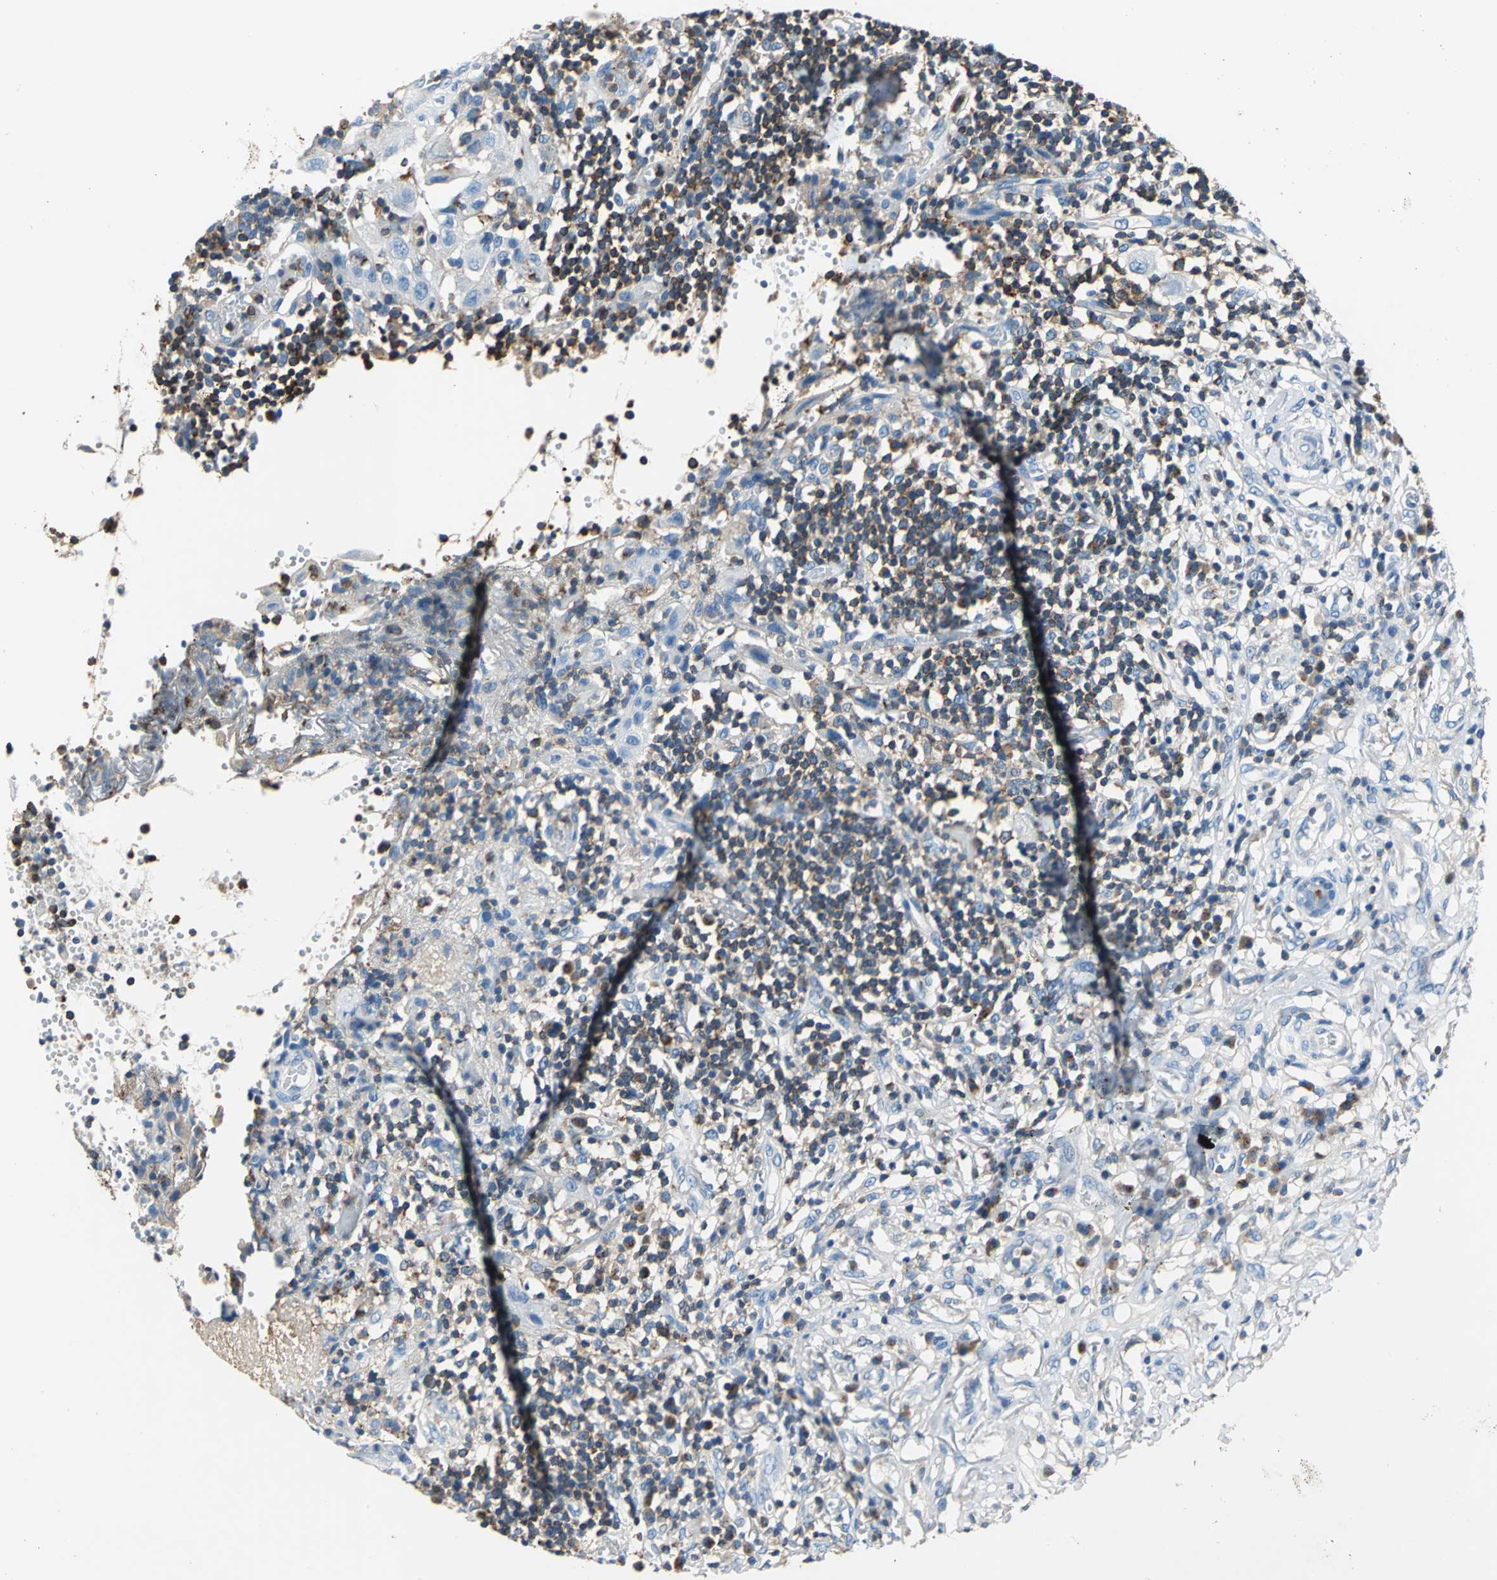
{"staining": {"intensity": "negative", "quantity": "none", "location": "none"}, "tissue": "thyroid cancer", "cell_type": "Tumor cells", "image_type": "cancer", "snomed": [{"axis": "morphology", "description": "Carcinoma, NOS"}, {"axis": "topography", "description": "Thyroid gland"}], "caption": "IHC photomicrograph of neoplastic tissue: thyroid cancer (carcinoma) stained with DAB (3,3'-diaminobenzidine) shows no significant protein positivity in tumor cells.", "gene": "SEPTIN6", "patient": {"sex": "female", "age": 77}}